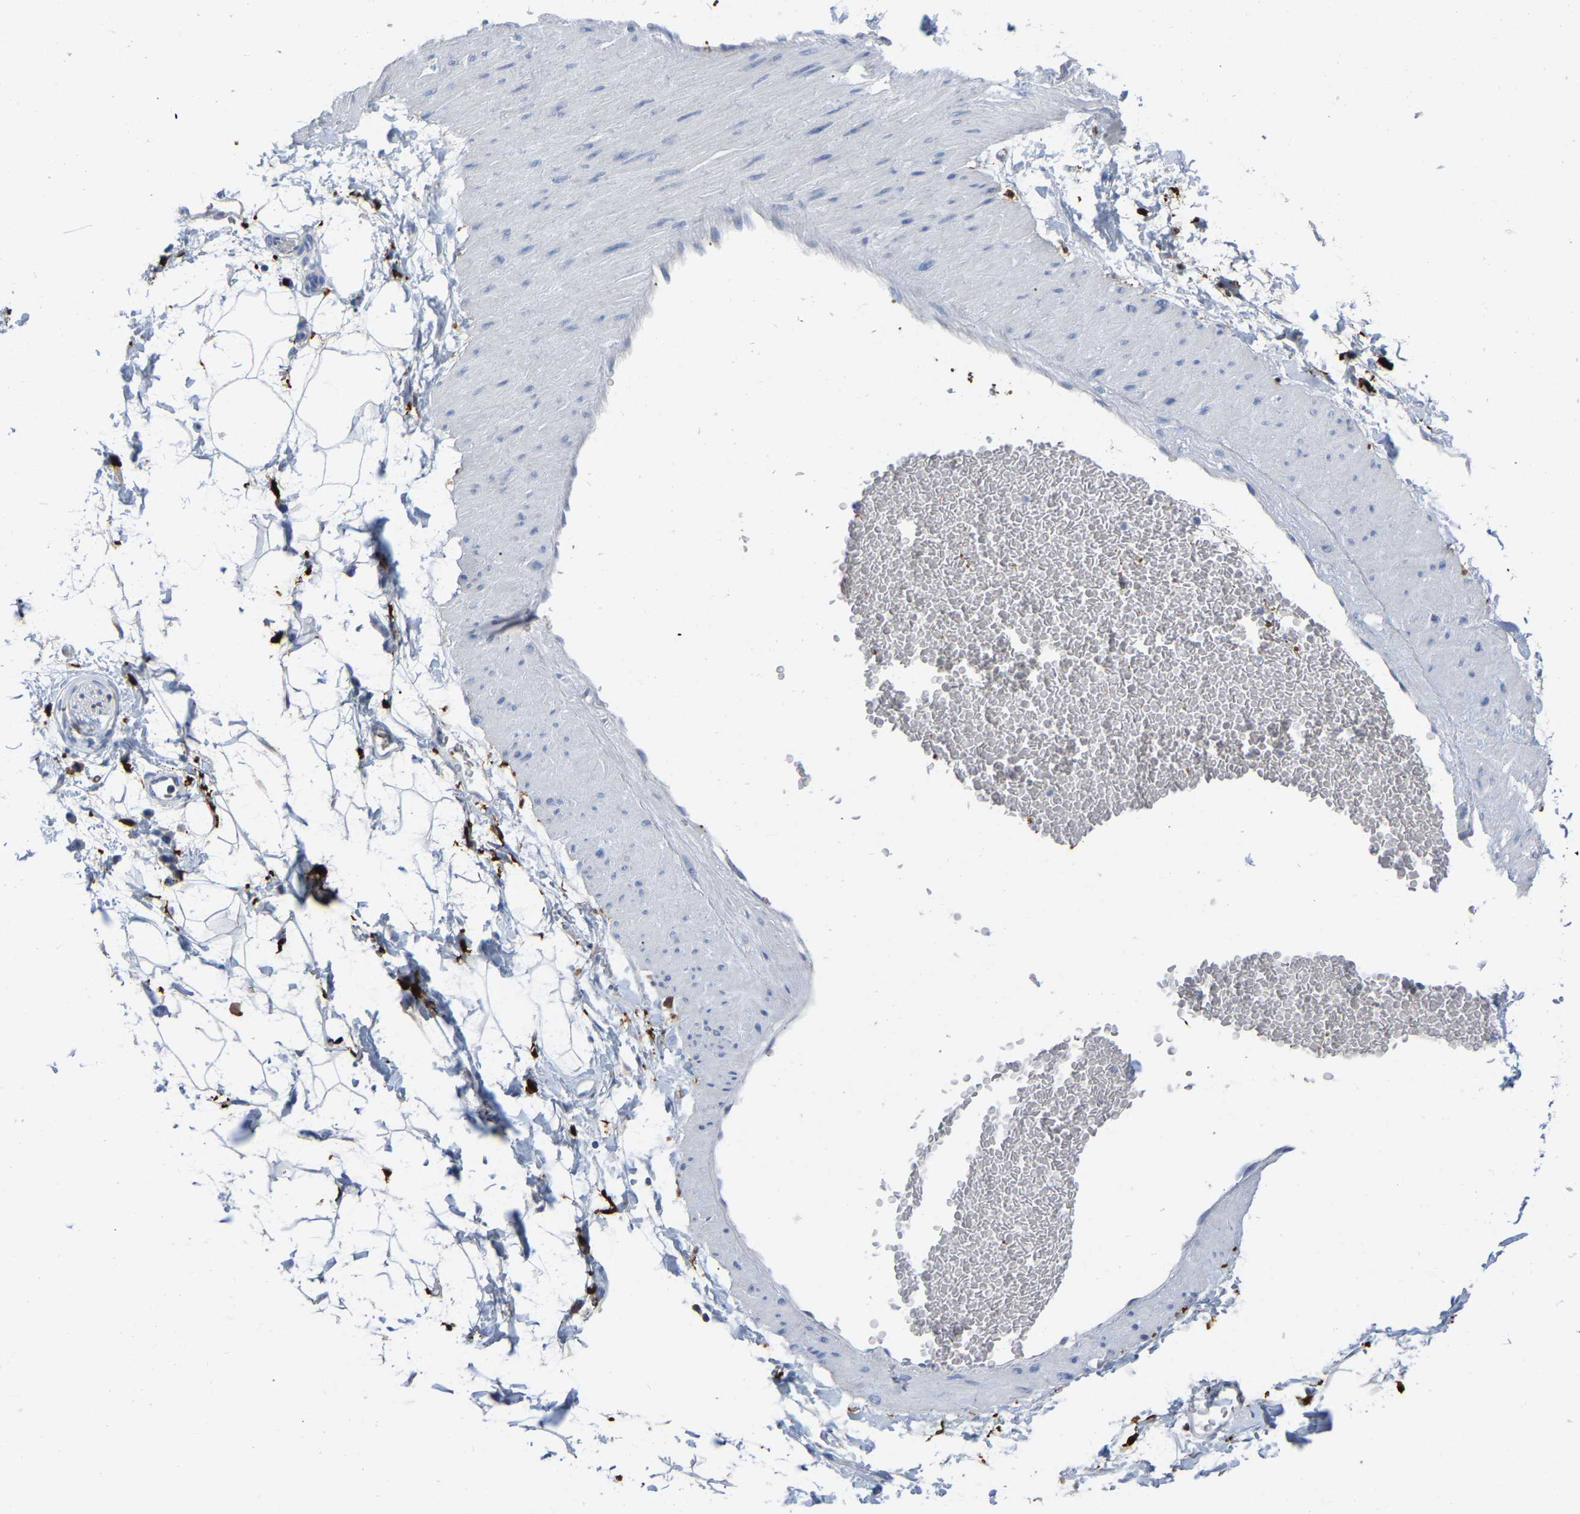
{"staining": {"intensity": "negative", "quantity": "none", "location": "none"}, "tissue": "adipose tissue", "cell_type": "Adipocytes", "image_type": "normal", "snomed": [{"axis": "morphology", "description": "Normal tissue, NOS"}, {"axis": "topography", "description": "Soft tissue"}], "caption": "This is a image of immunohistochemistry staining of benign adipose tissue, which shows no staining in adipocytes. (DAB immunohistochemistry, high magnification).", "gene": "ULBP2", "patient": {"sex": "male", "age": 72}}